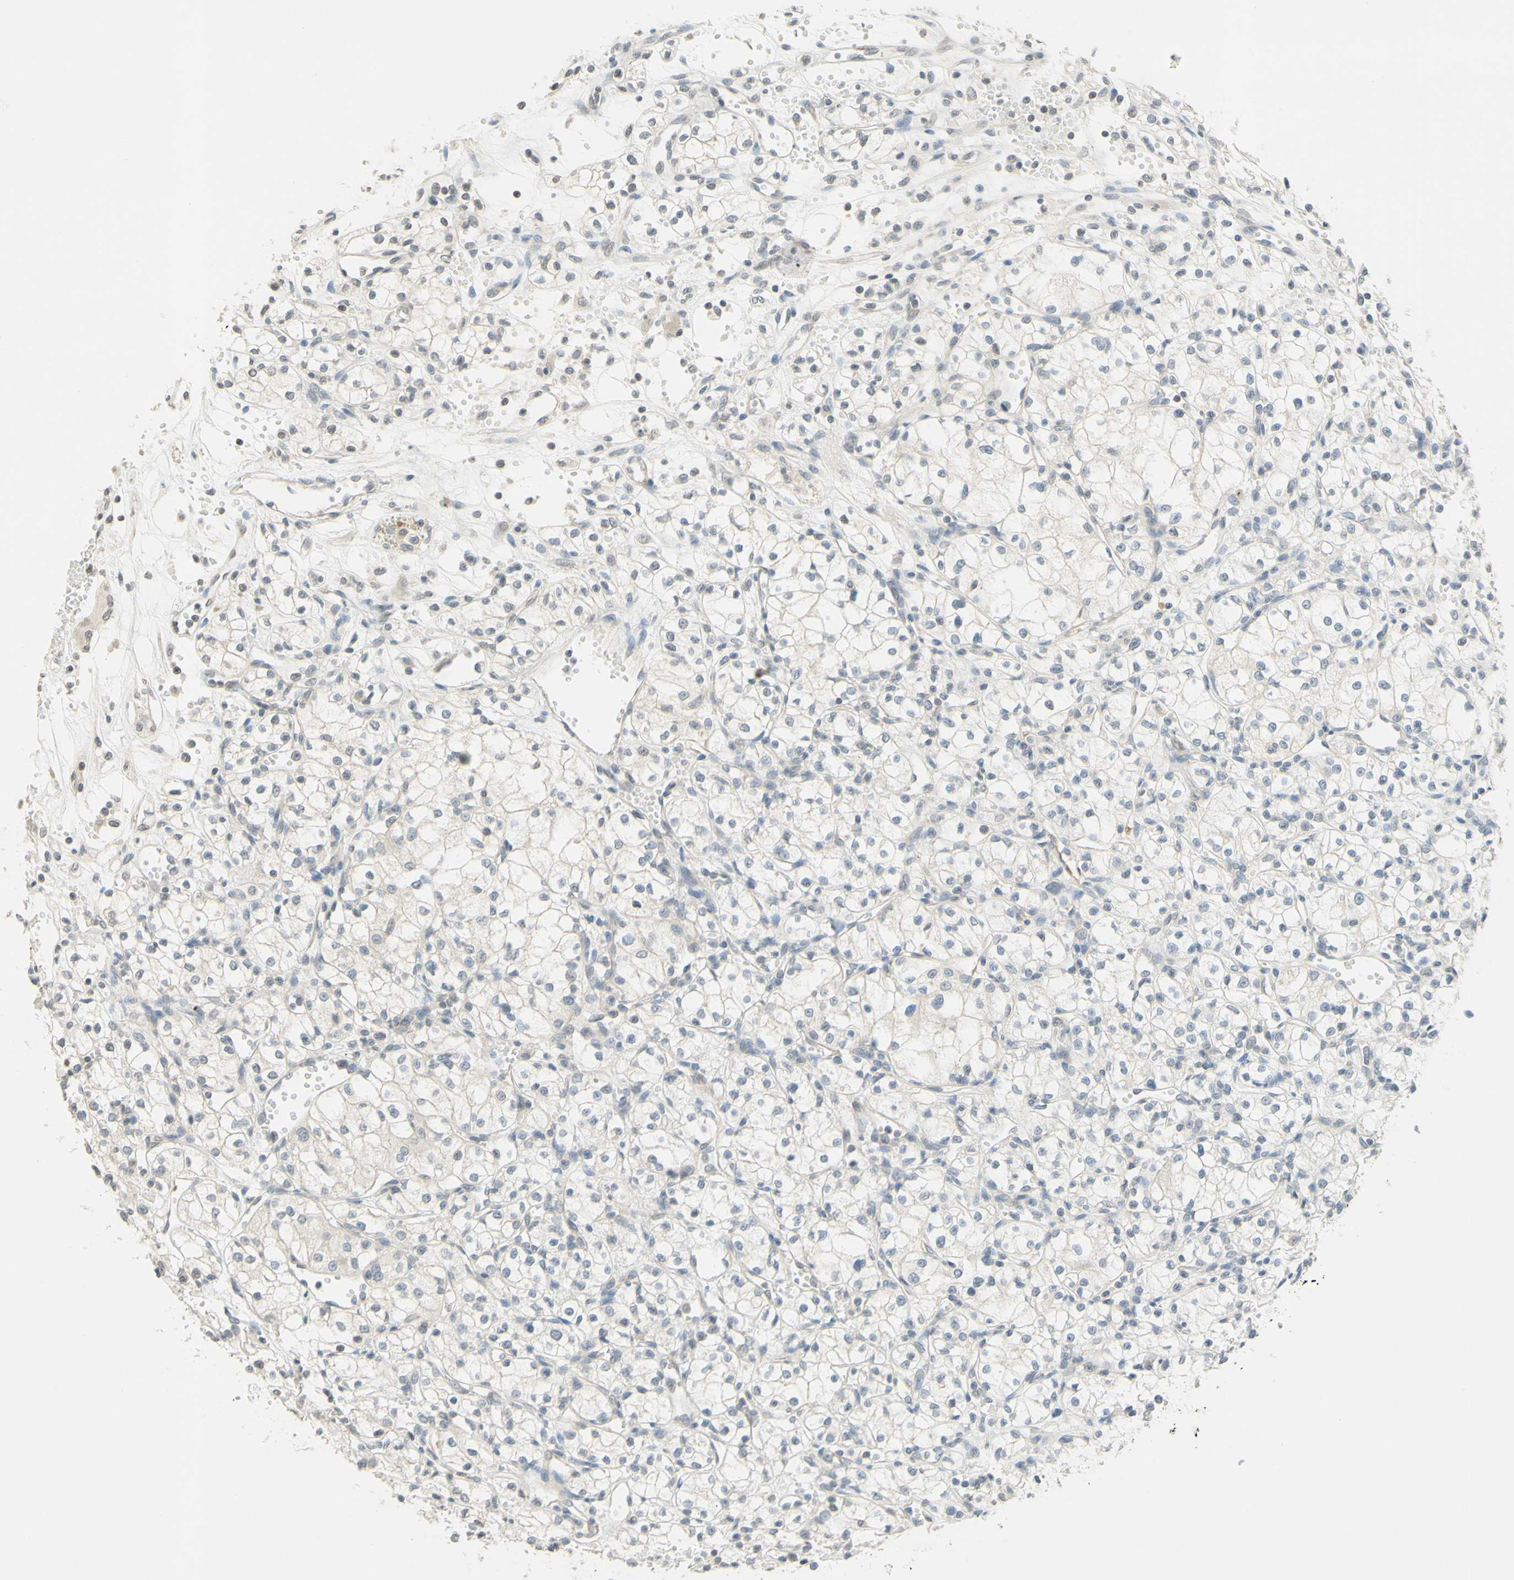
{"staining": {"intensity": "negative", "quantity": "none", "location": "none"}, "tissue": "renal cancer", "cell_type": "Tumor cells", "image_type": "cancer", "snomed": [{"axis": "morphology", "description": "Normal tissue, NOS"}, {"axis": "morphology", "description": "Adenocarcinoma, NOS"}, {"axis": "topography", "description": "Kidney"}], "caption": "The IHC photomicrograph has no significant staining in tumor cells of renal cancer tissue.", "gene": "MAG", "patient": {"sex": "male", "age": 59}}